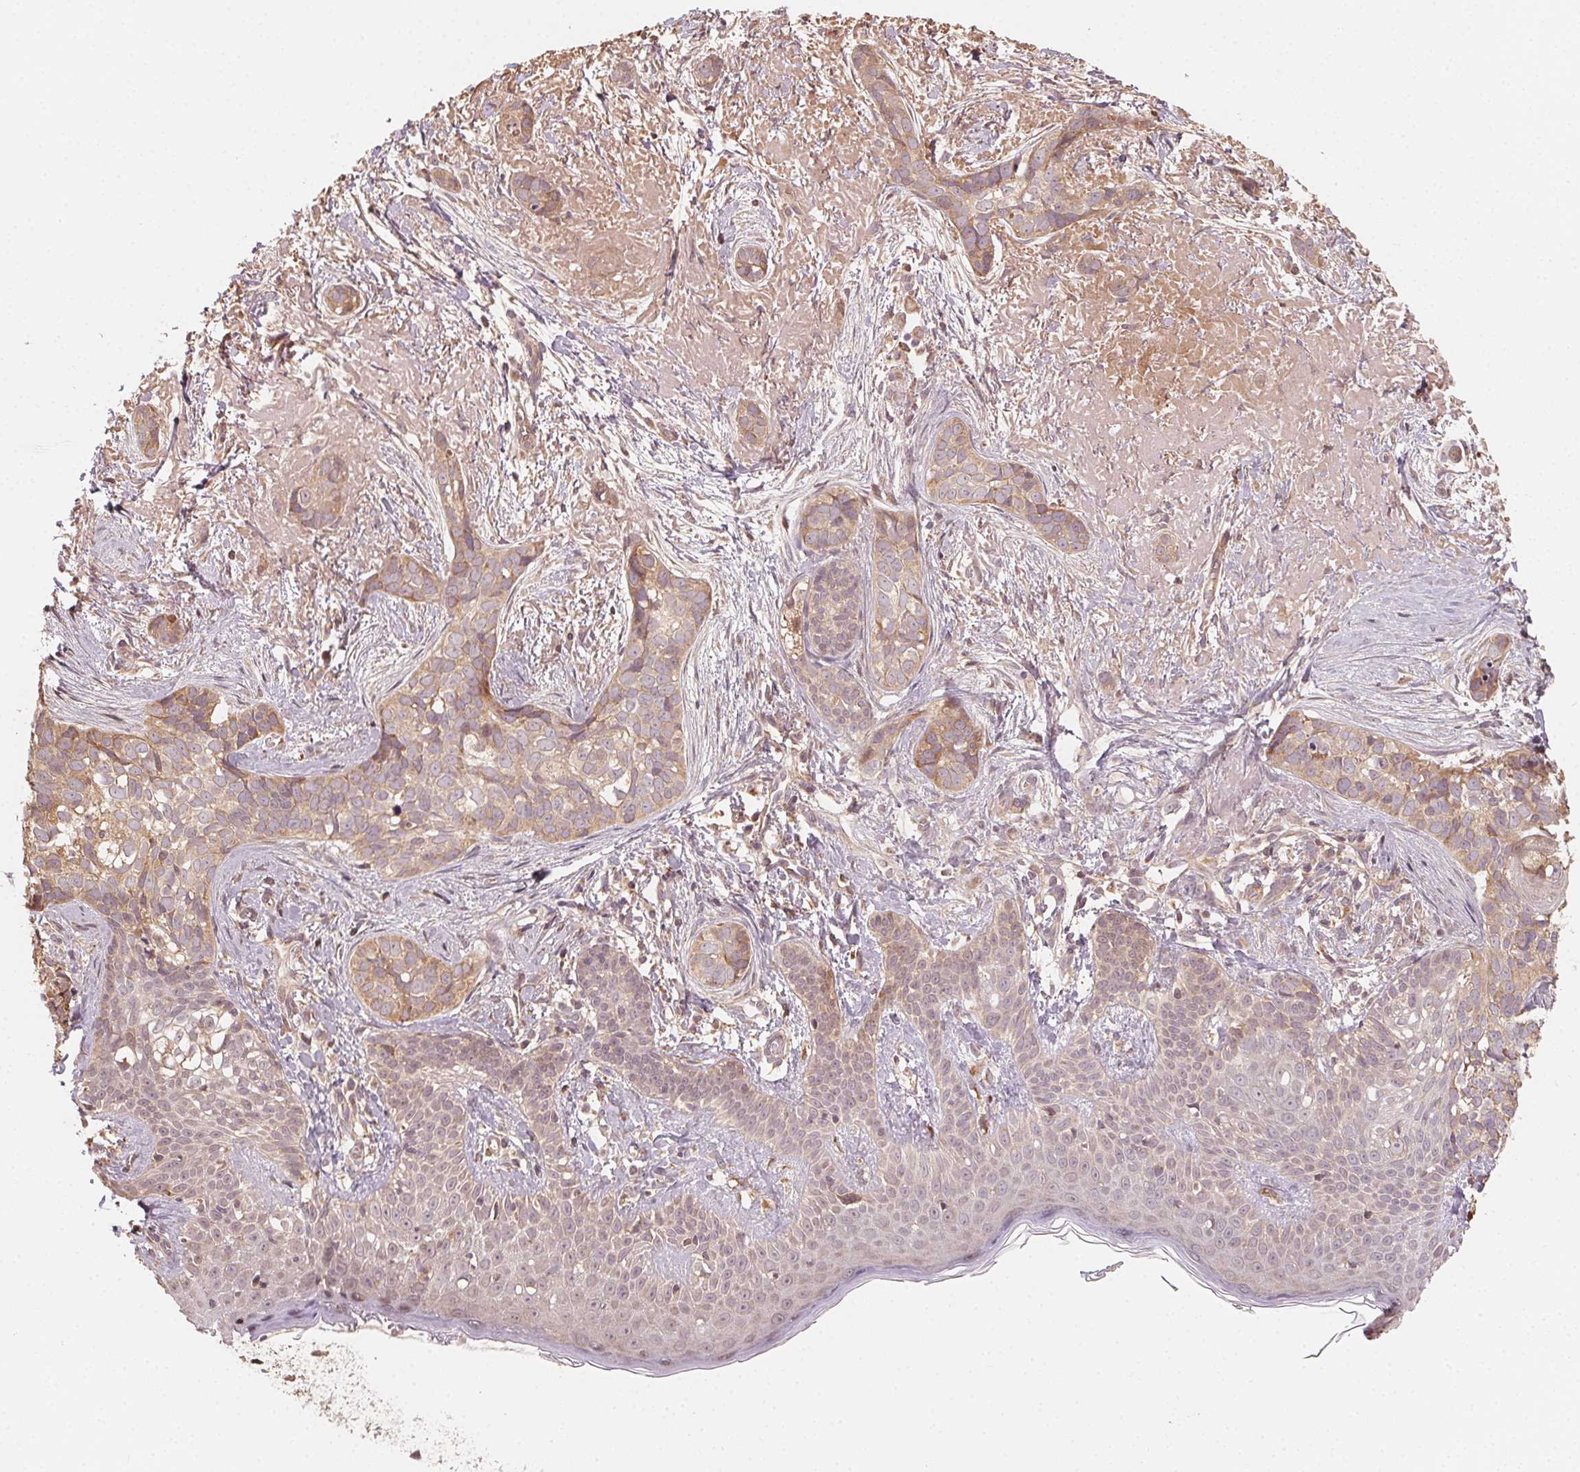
{"staining": {"intensity": "weak", "quantity": ">75%", "location": "cytoplasmic/membranous"}, "tissue": "skin cancer", "cell_type": "Tumor cells", "image_type": "cancer", "snomed": [{"axis": "morphology", "description": "Basal cell carcinoma"}, {"axis": "topography", "description": "Skin"}], "caption": "Immunohistochemistry (IHC) photomicrograph of skin cancer stained for a protein (brown), which exhibits low levels of weak cytoplasmic/membranous positivity in about >75% of tumor cells.", "gene": "WBP2", "patient": {"sex": "male", "age": 87}}